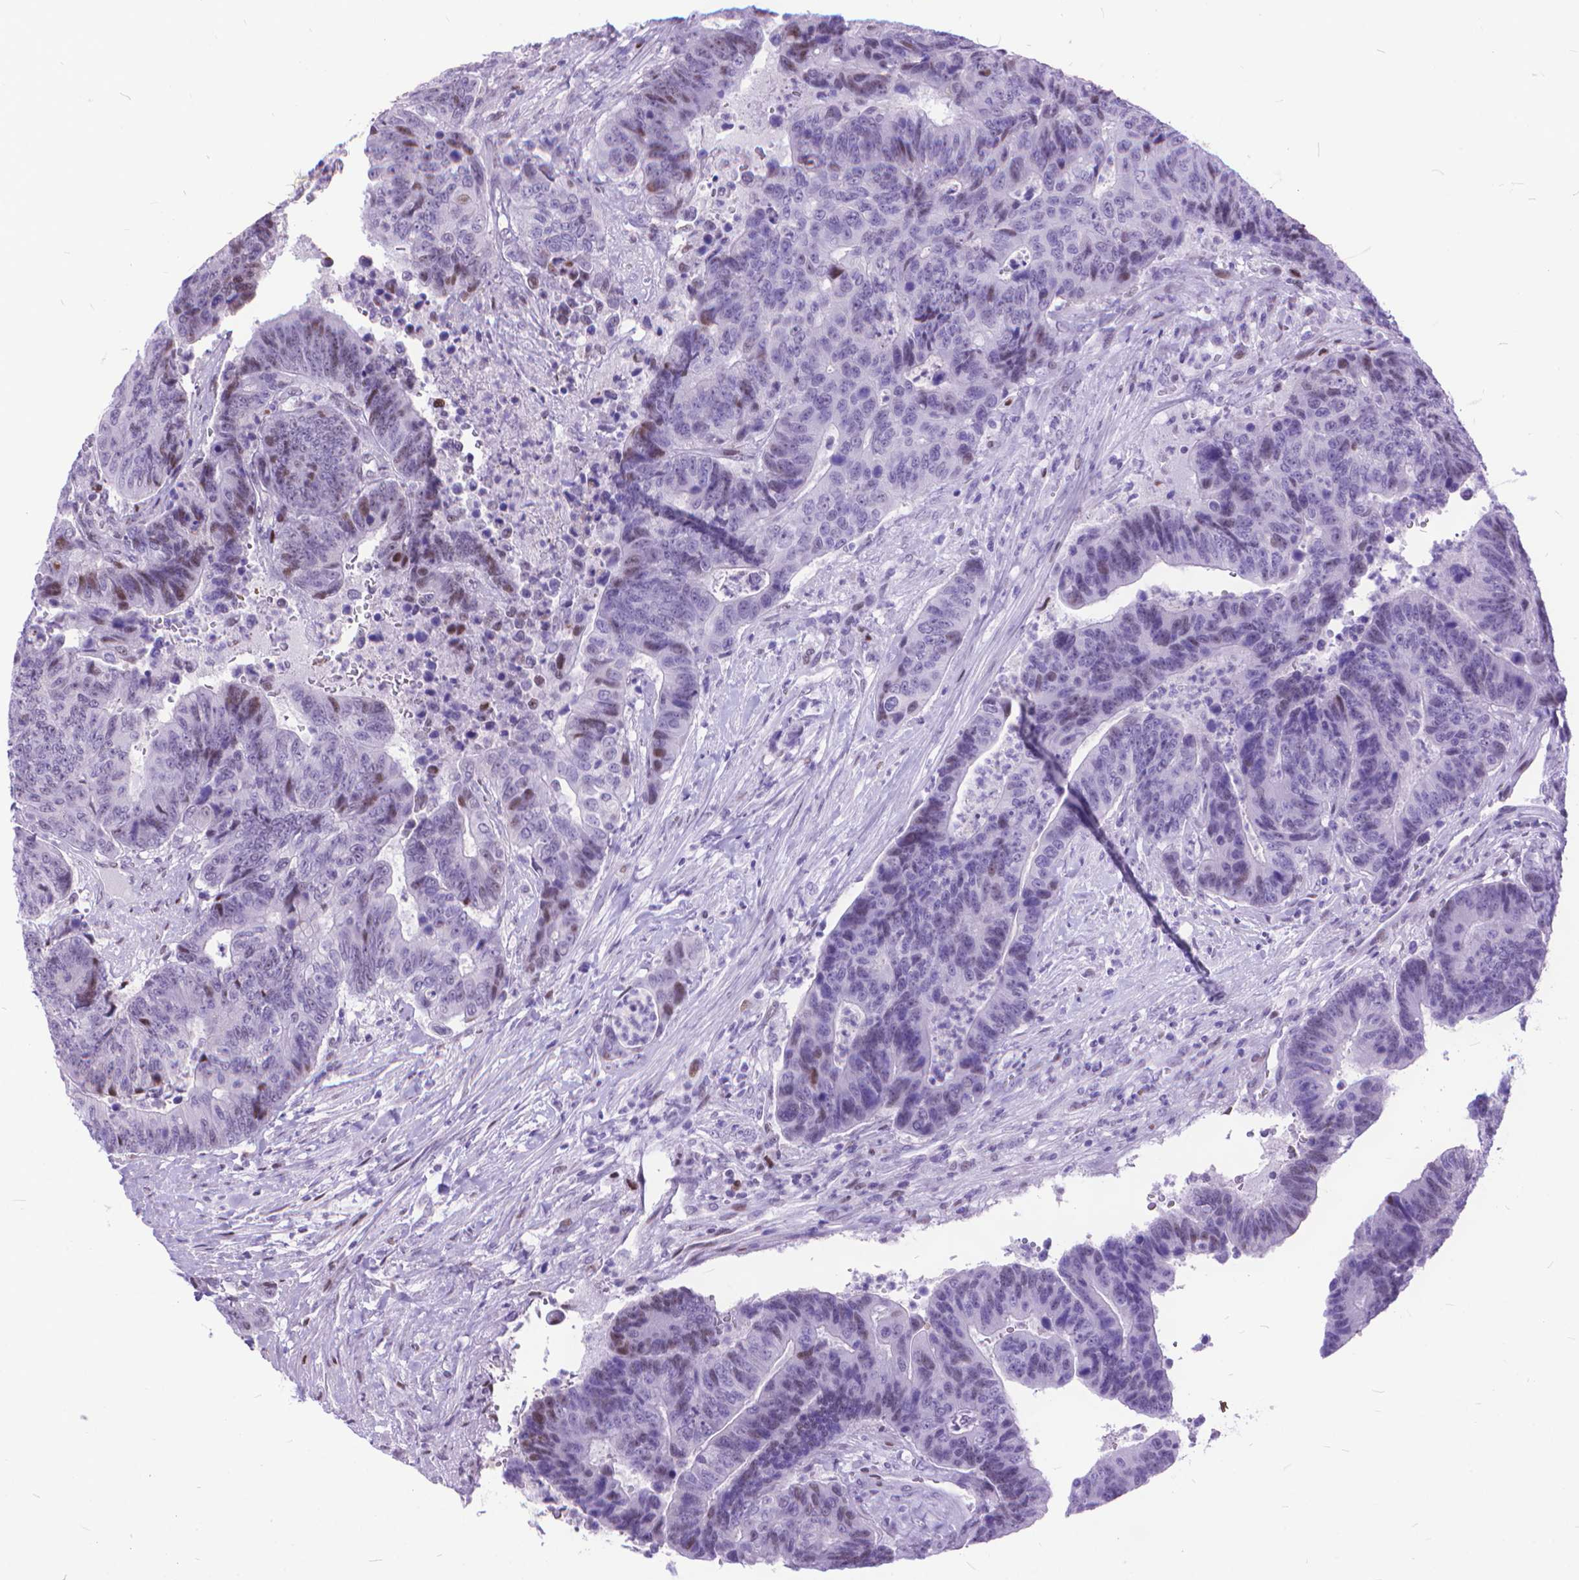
{"staining": {"intensity": "moderate", "quantity": "<25%", "location": "nuclear"}, "tissue": "colorectal cancer", "cell_type": "Tumor cells", "image_type": "cancer", "snomed": [{"axis": "morphology", "description": "Adenocarcinoma, NOS"}, {"axis": "topography", "description": "Colon"}], "caption": "Immunohistochemical staining of adenocarcinoma (colorectal) displays moderate nuclear protein staining in approximately <25% of tumor cells. (IHC, brightfield microscopy, high magnification).", "gene": "POLE4", "patient": {"sex": "female", "age": 48}}